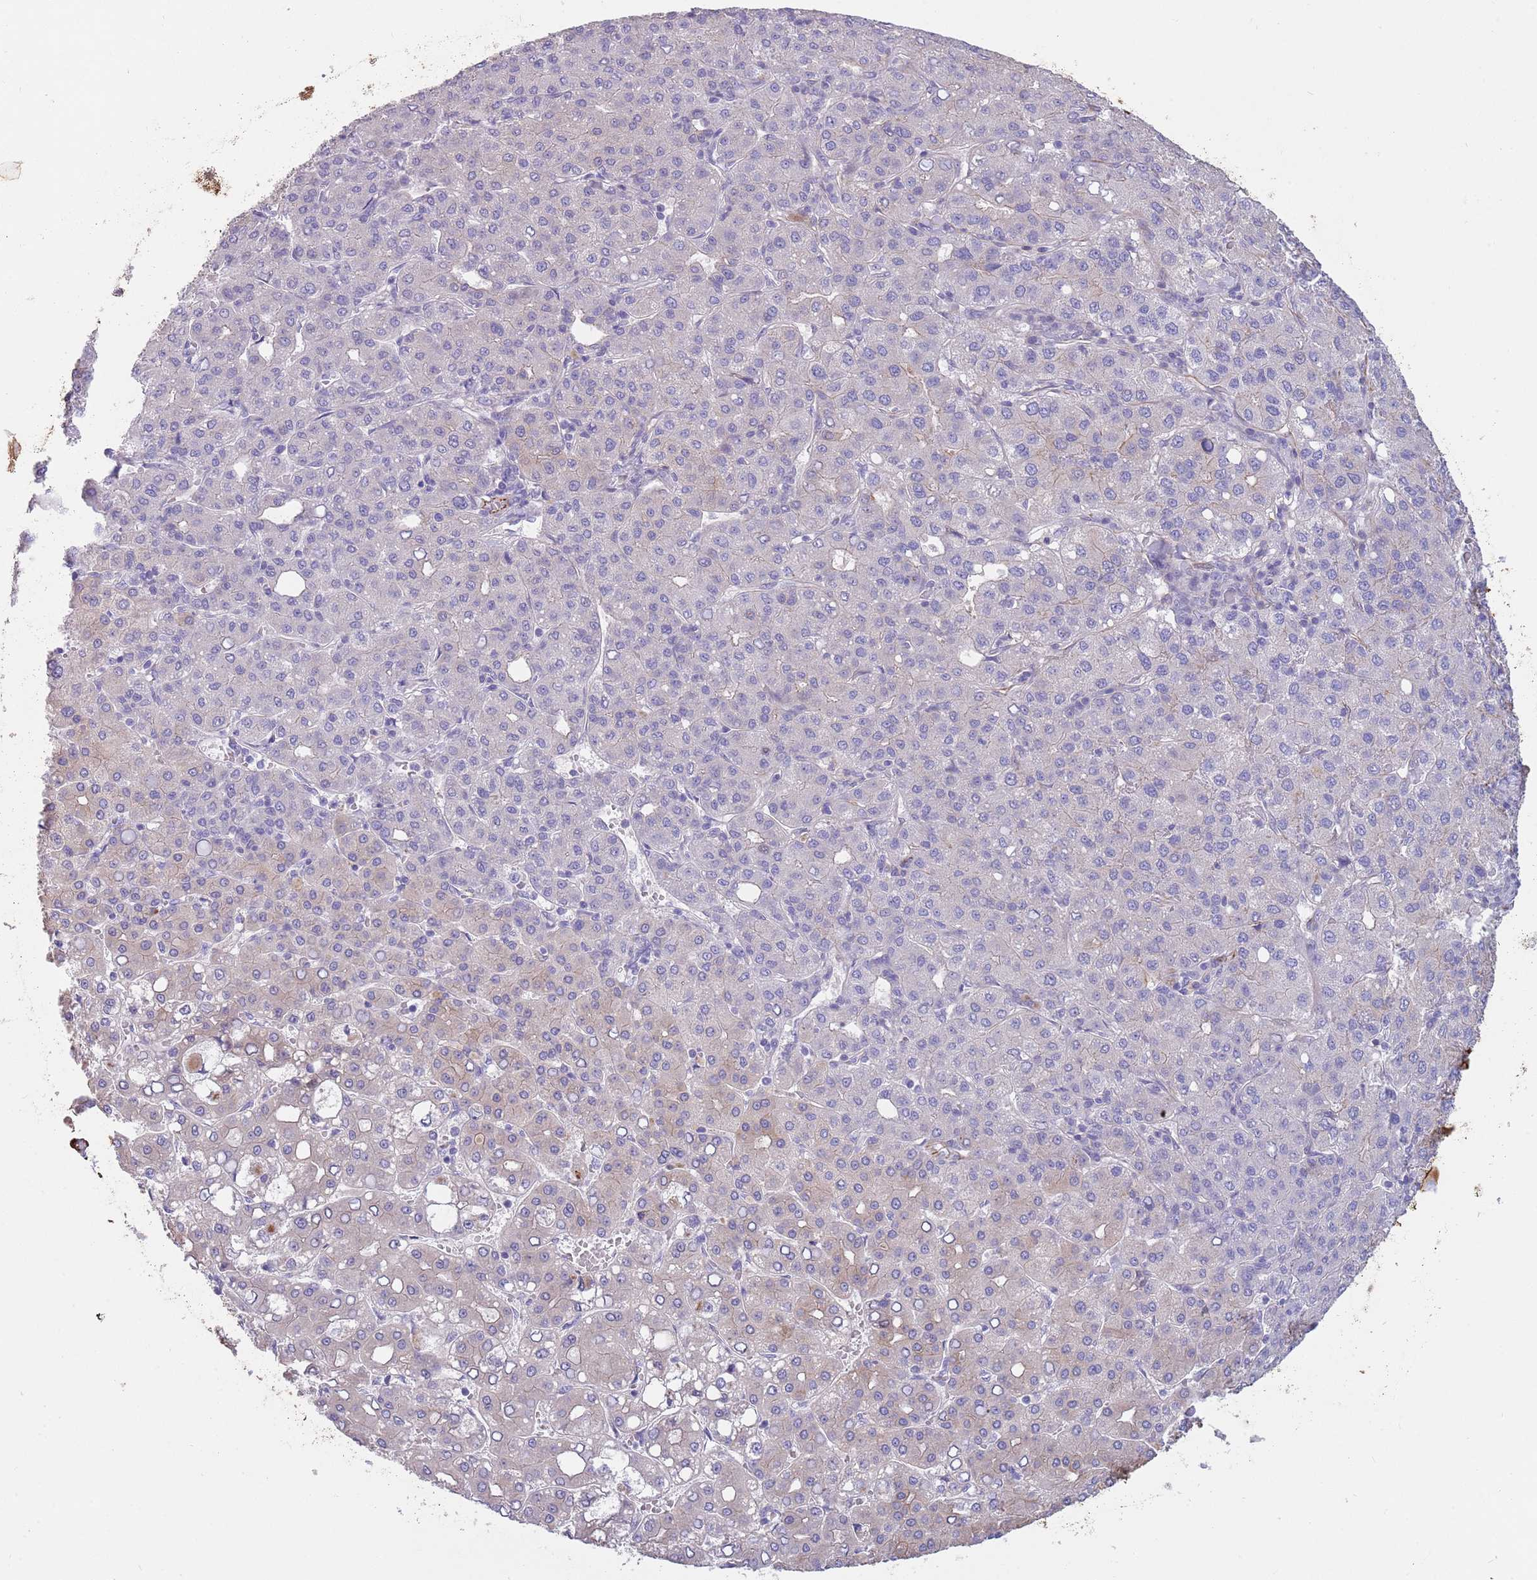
{"staining": {"intensity": "negative", "quantity": "none", "location": "none"}, "tissue": "liver cancer", "cell_type": "Tumor cells", "image_type": "cancer", "snomed": [{"axis": "morphology", "description": "Carcinoma, Hepatocellular, NOS"}, {"axis": "topography", "description": "Liver"}], "caption": "DAB immunohistochemical staining of liver cancer (hepatocellular carcinoma) exhibits no significant expression in tumor cells.", "gene": "MOGAT1", "patient": {"sex": "male", "age": 65}}